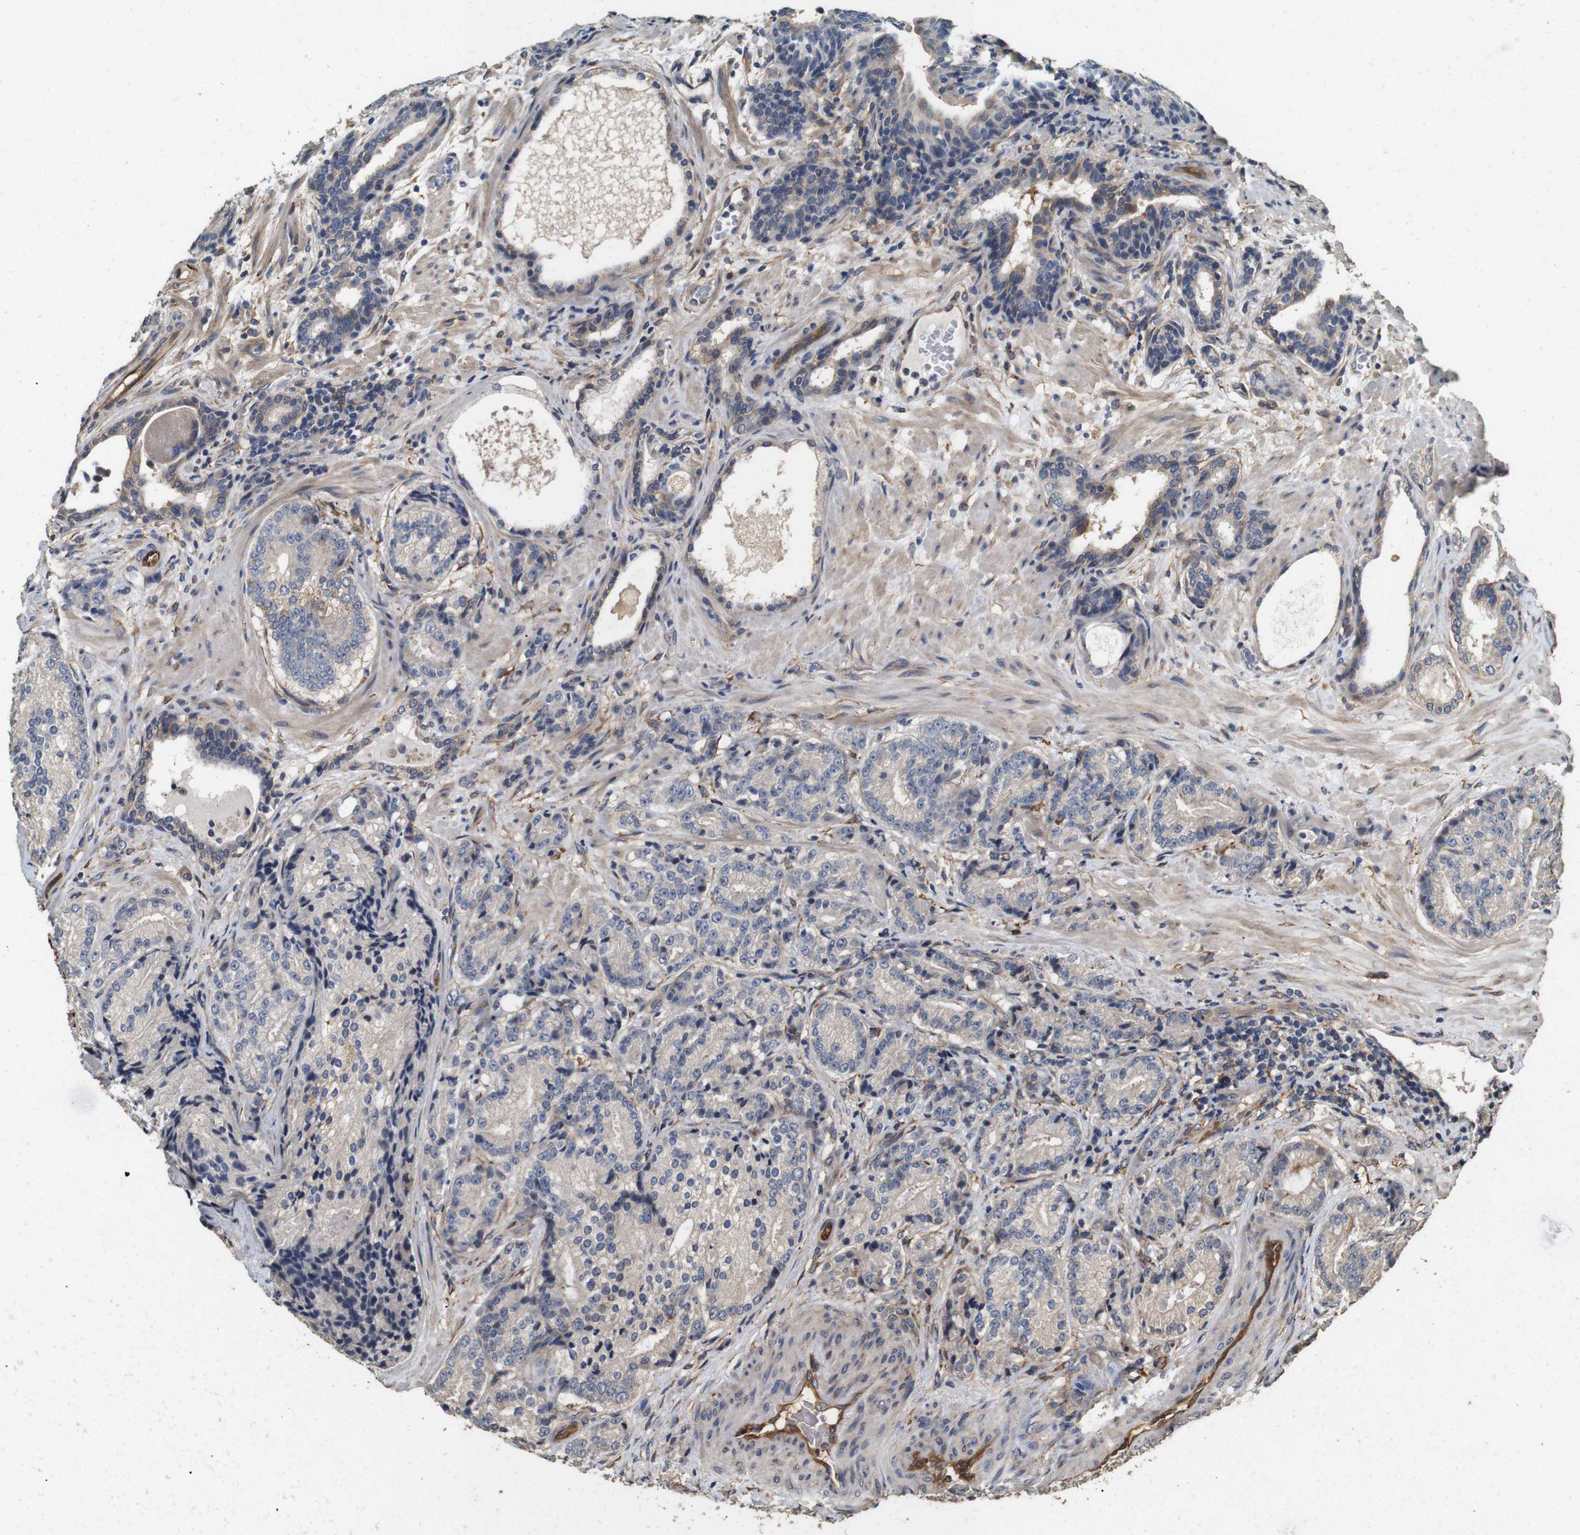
{"staining": {"intensity": "weak", "quantity": "<25%", "location": "cytoplasmic/membranous"}, "tissue": "prostate cancer", "cell_type": "Tumor cells", "image_type": "cancer", "snomed": [{"axis": "morphology", "description": "Adenocarcinoma, High grade"}, {"axis": "topography", "description": "Prostate"}], "caption": "This histopathology image is of high-grade adenocarcinoma (prostate) stained with immunohistochemistry to label a protein in brown with the nuclei are counter-stained blue. There is no staining in tumor cells.", "gene": "CNPY4", "patient": {"sex": "male", "age": 61}}